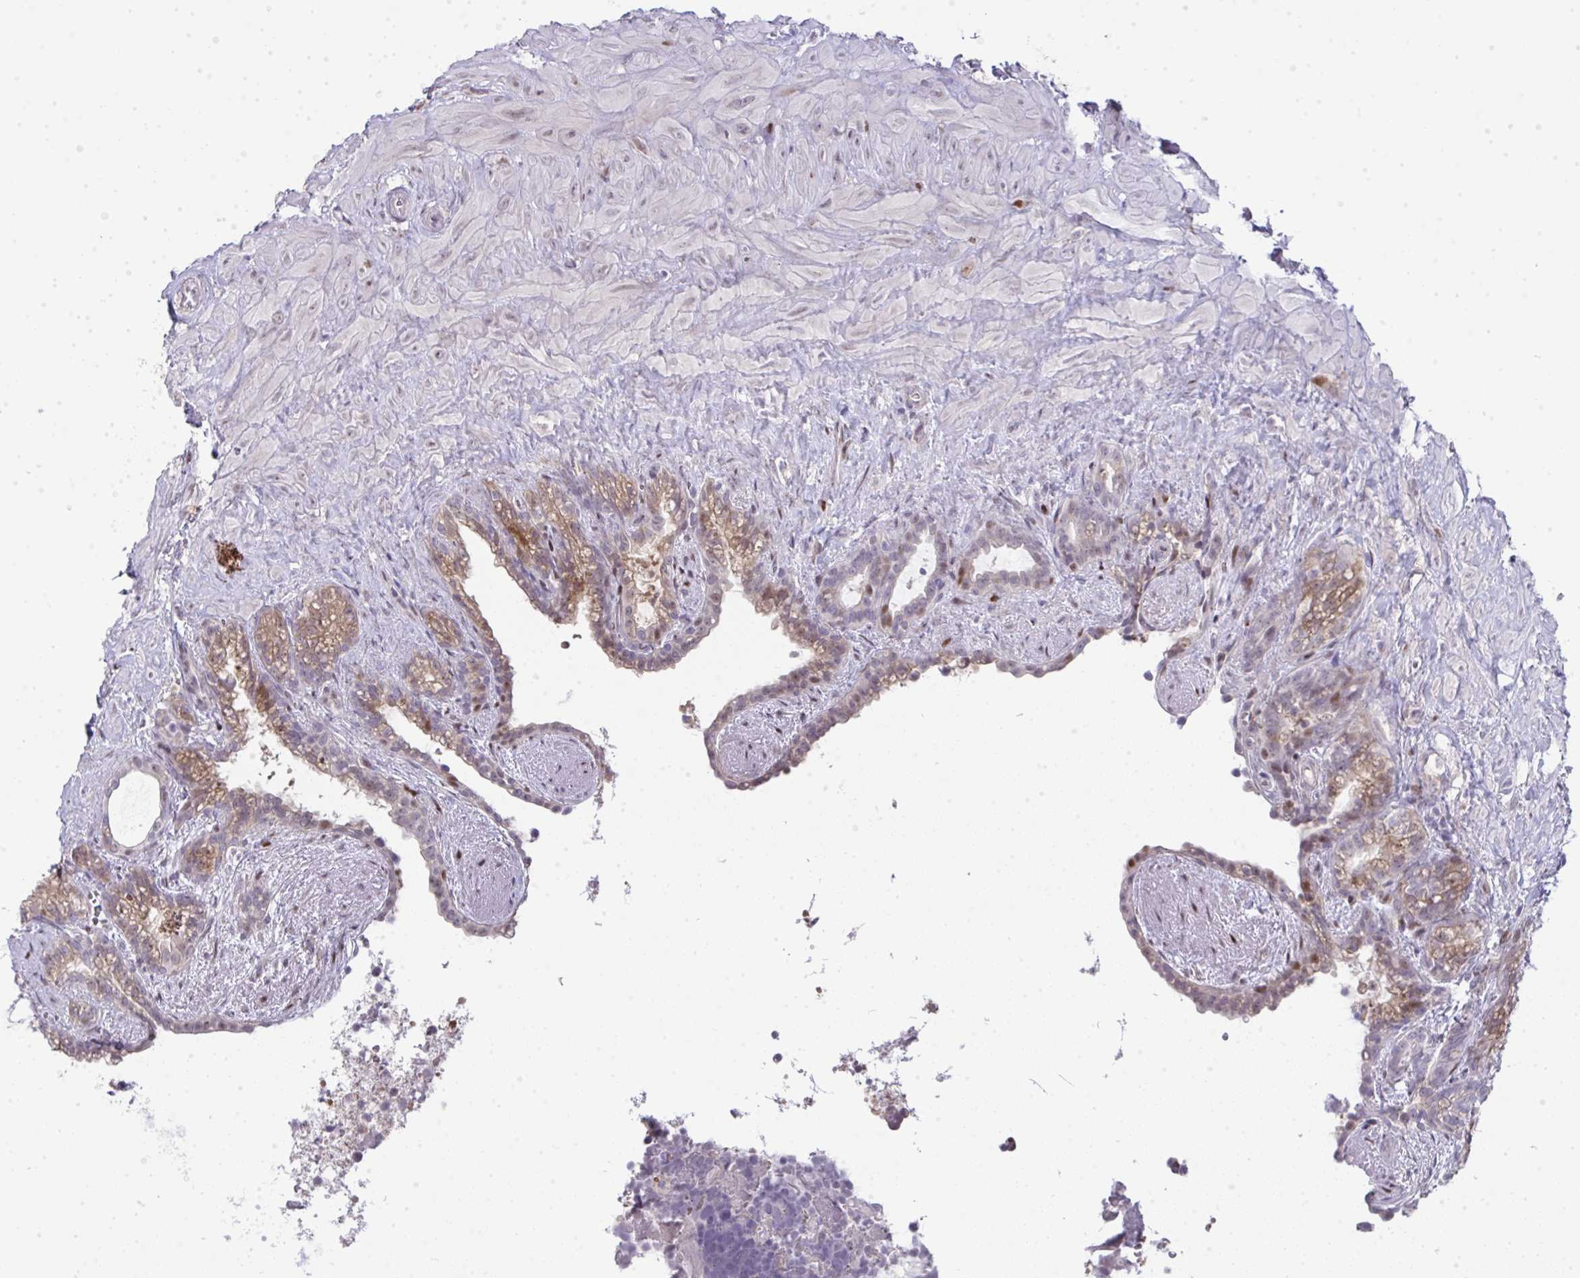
{"staining": {"intensity": "moderate", "quantity": "25%-75%", "location": "cytoplasmic/membranous,nuclear"}, "tissue": "seminal vesicle", "cell_type": "Glandular cells", "image_type": "normal", "snomed": [{"axis": "morphology", "description": "Normal tissue, NOS"}, {"axis": "topography", "description": "Seminal veicle"}], "caption": "Benign seminal vesicle reveals moderate cytoplasmic/membranous,nuclear expression in approximately 25%-75% of glandular cells.", "gene": "GALNT16", "patient": {"sex": "male", "age": 76}}